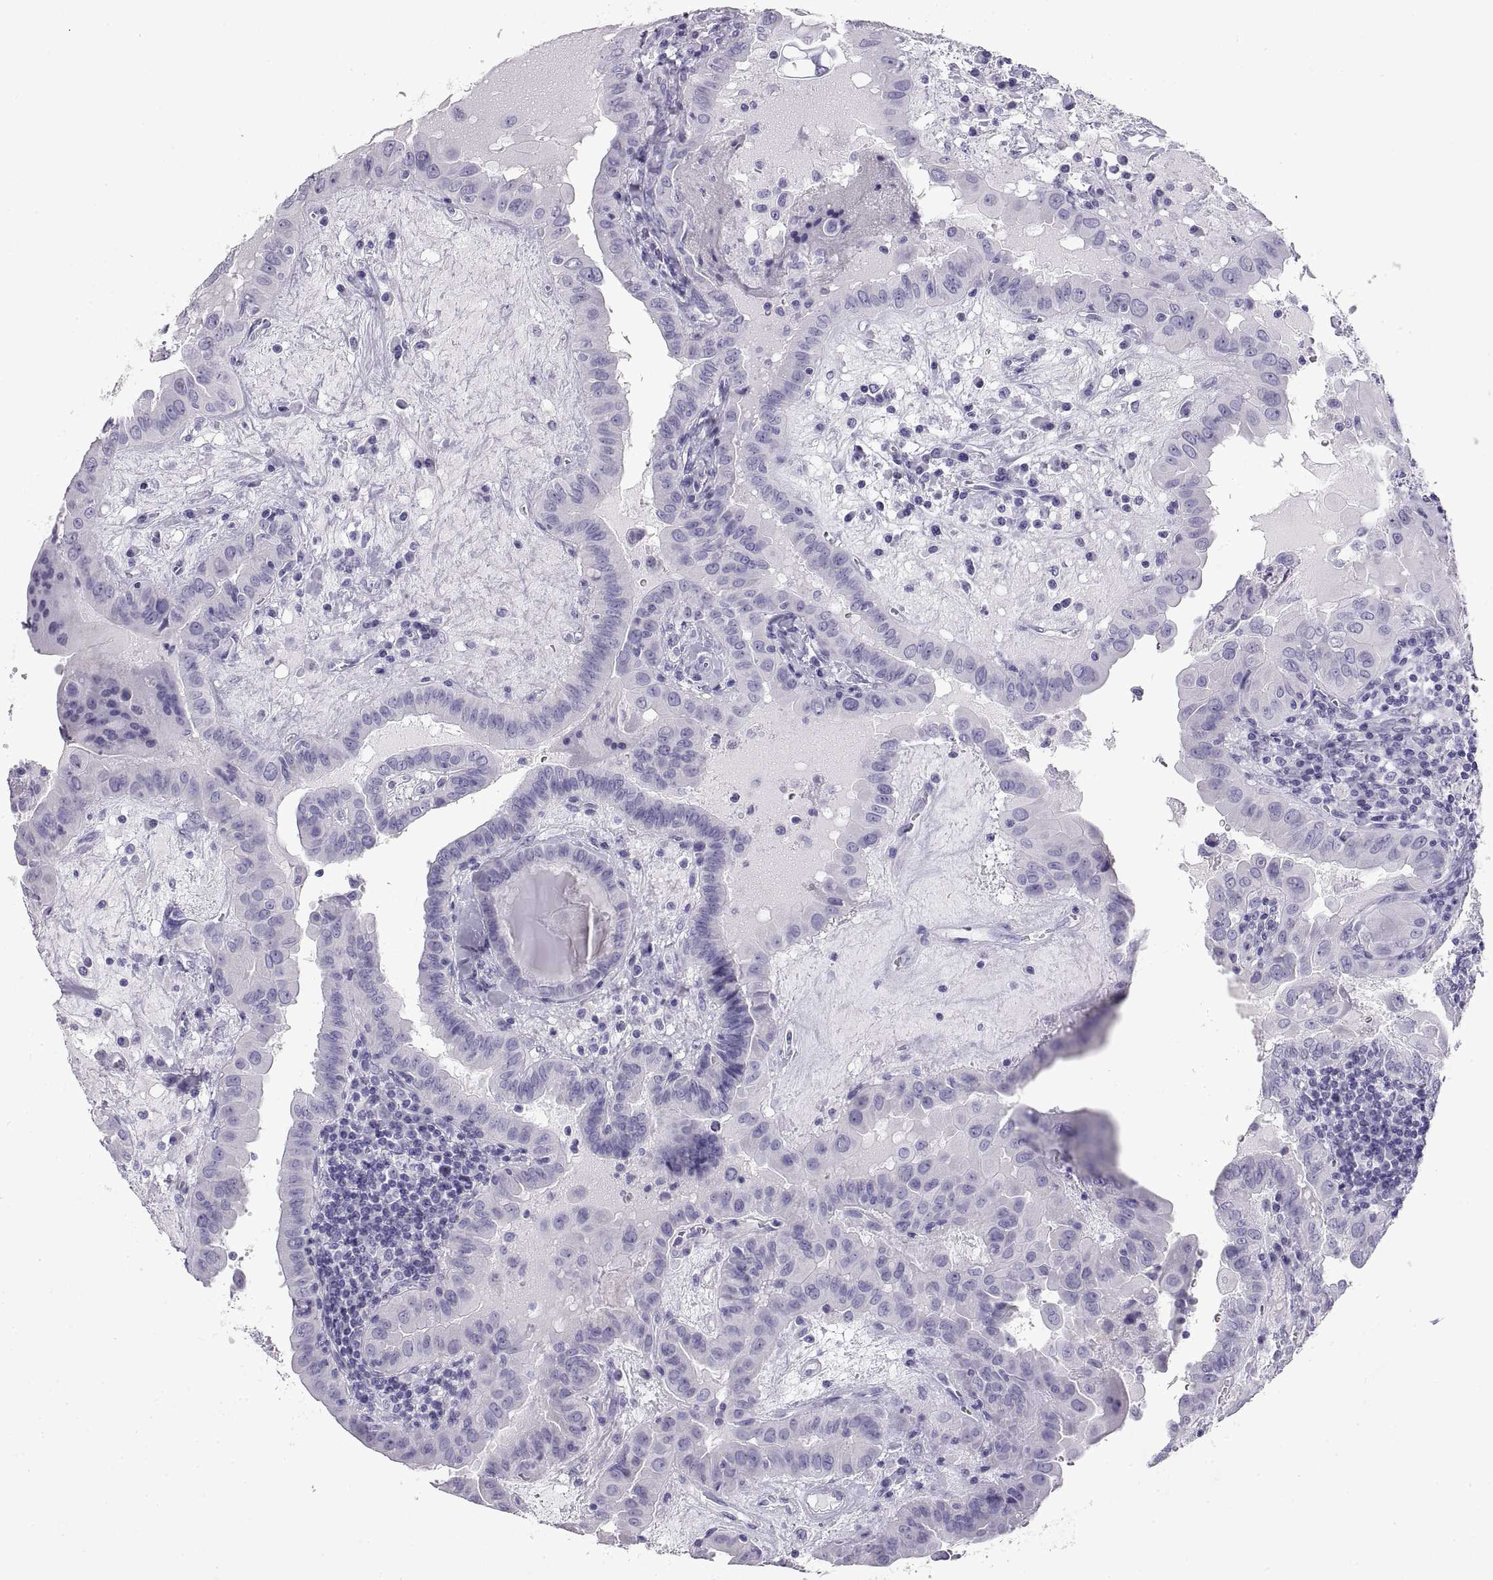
{"staining": {"intensity": "negative", "quantity": "none", "location": "none"}, "tissue": "thyroid cancer", "cell_type": "Tumor cells", "image_type": "cancer", "snomed": [{"axis": "morphology", "description": "Papillary adenocarcinoma, NOS"}, {"axis": "topography", "description": "Thyroid gland"}], "caption": "This is an IHC micrograph of human thyroid papillary adenocarcinoma. There is no positivity in tumor cells.", "gene": "RLBP1", "patient": {"sex": "female", "age": 37}}